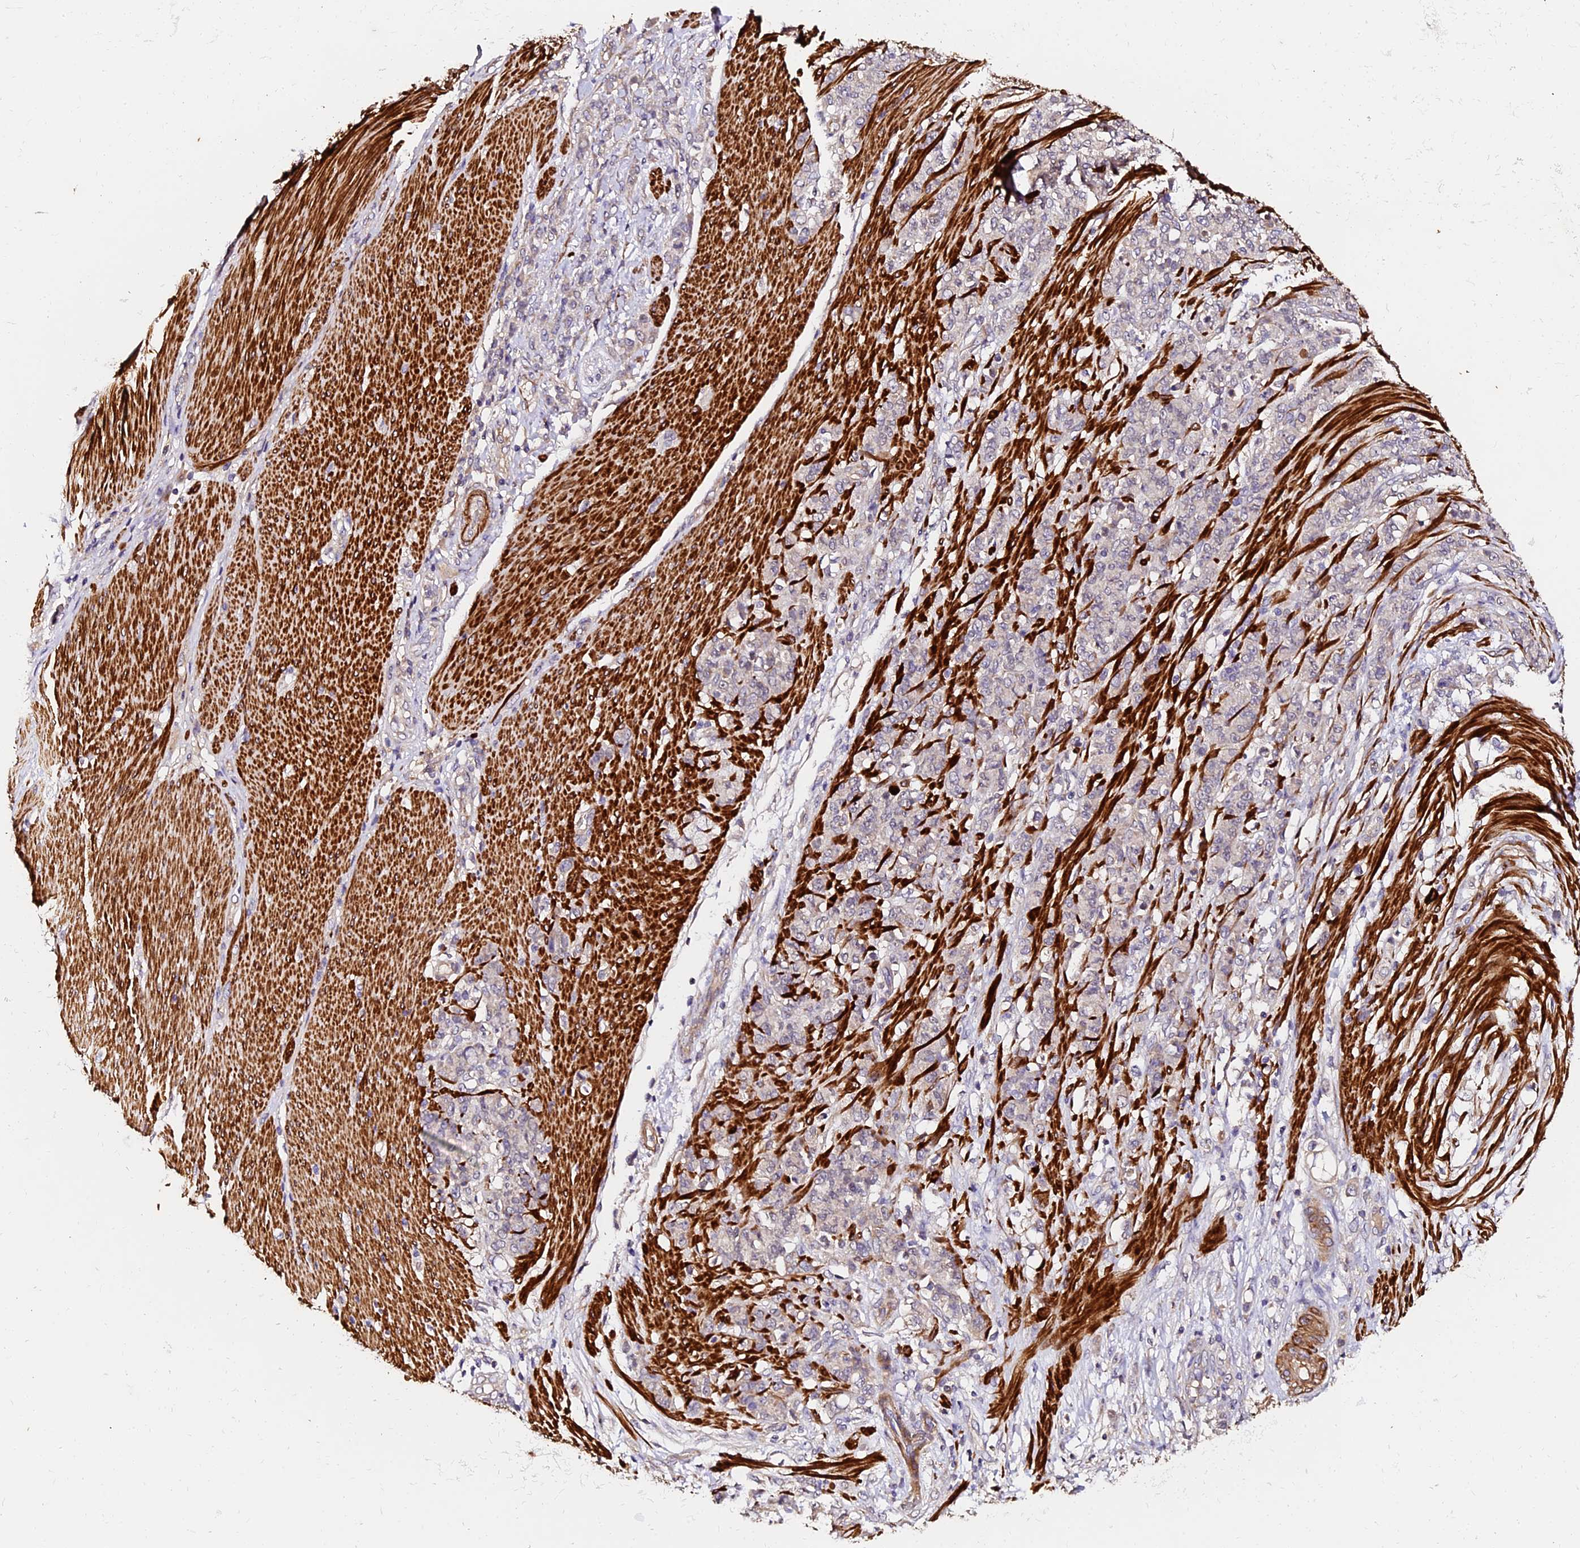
{"staining": {"intensity": "negative", "quantity": "none", "location": "none"}, "tissue": "stomach cancer", "cell_type": "Tumor cells", "image_type": "cancer", "snomed": [{"axis": "morphology", "description": "Adenocarcinoma, NOS"}, {"axis": "topography", "description": "Stomach"}], "caption": "Tumor cells are negative for brown protein staining in stomach cancer (adenocarcinoma).", "gene": "TDO2", "patient": {"sex": "female", "age": 79}}